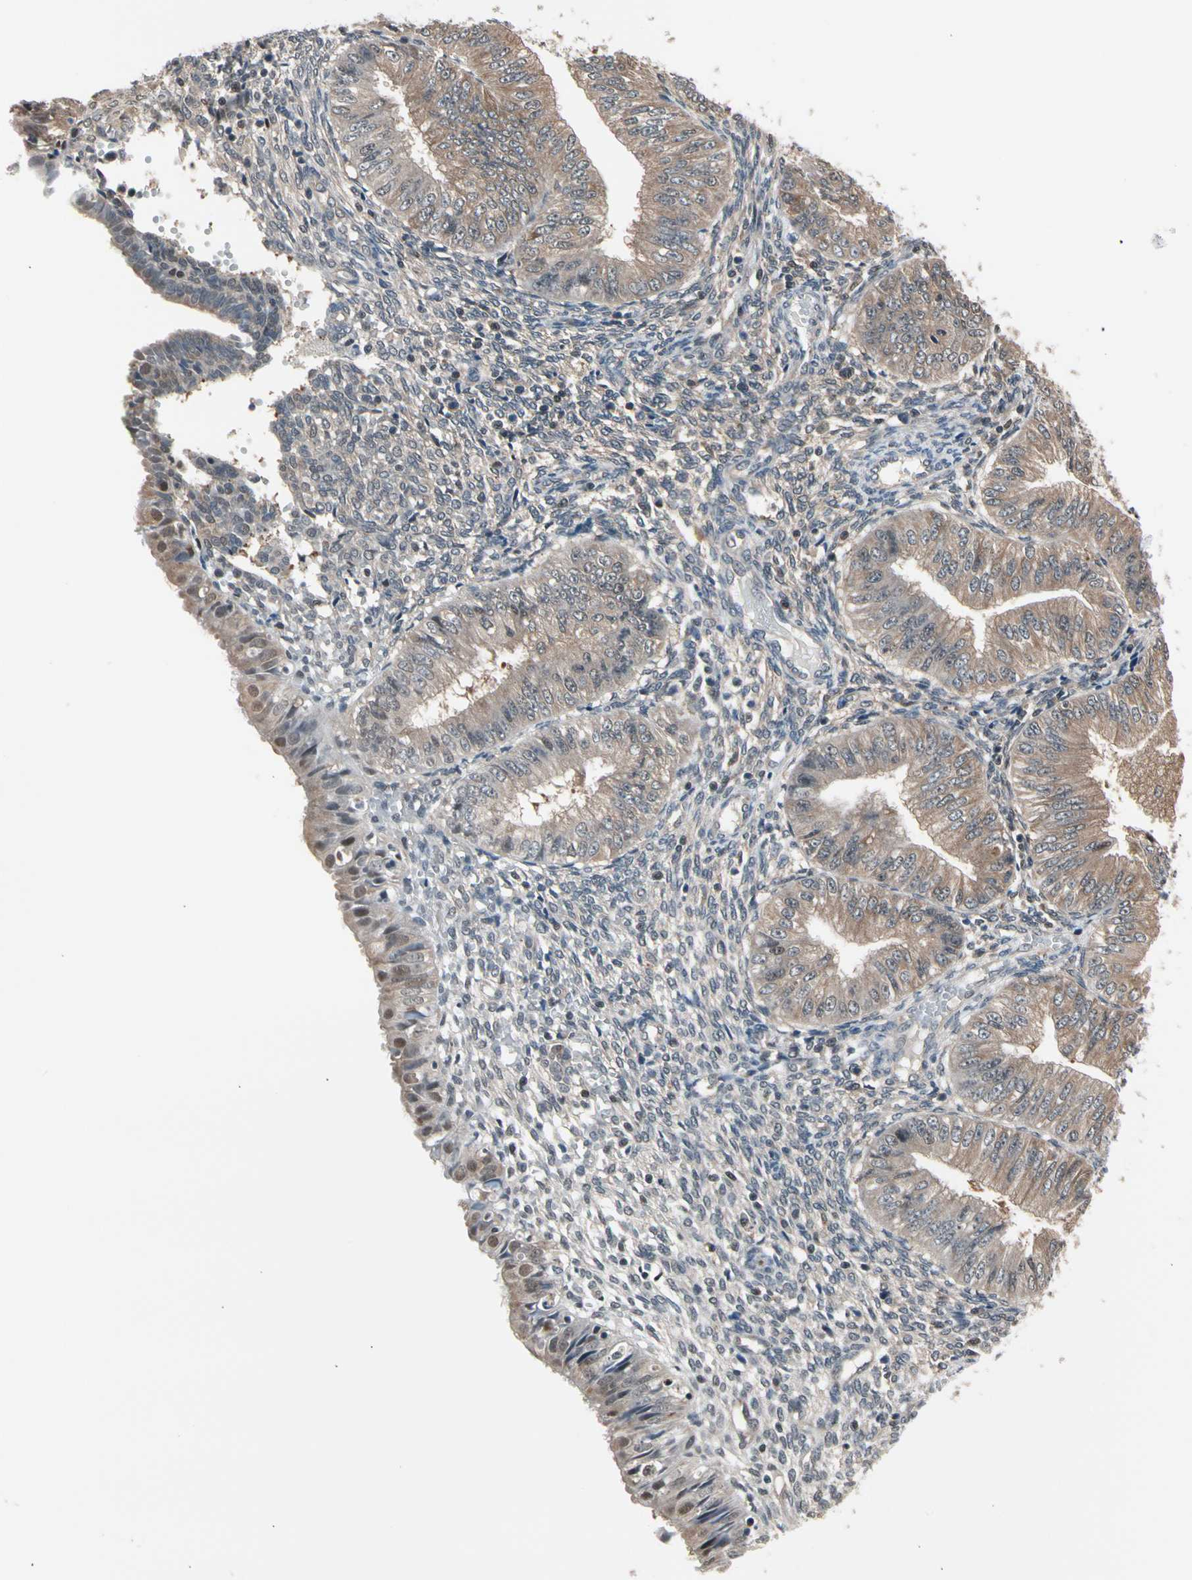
{"staining": {"intensity": "moderate", "quantity": ">75%", "location": "cytoplasmic/membranous,nuclear"}, "tissue": "endometrial cancer", "cell_type": "Tumor cells", "image_type": "cancer", "snomed": [{"axis": "morphology", "description": "Normal tissue, NOS"}, {"axis": "morphology", "description": "Adenocarcinoma, NOS"}, {"axis": "topography", "description": "Endometrium"}], "caption": "A photomicrograph of endometrial adenocarcinoma stained for a protein reveals moderate cytoplasmic/membranous and nuclear brown staining in tumor cells.", "gene": "PSMA2", "patient": {"sex": "female", "age": 53}}